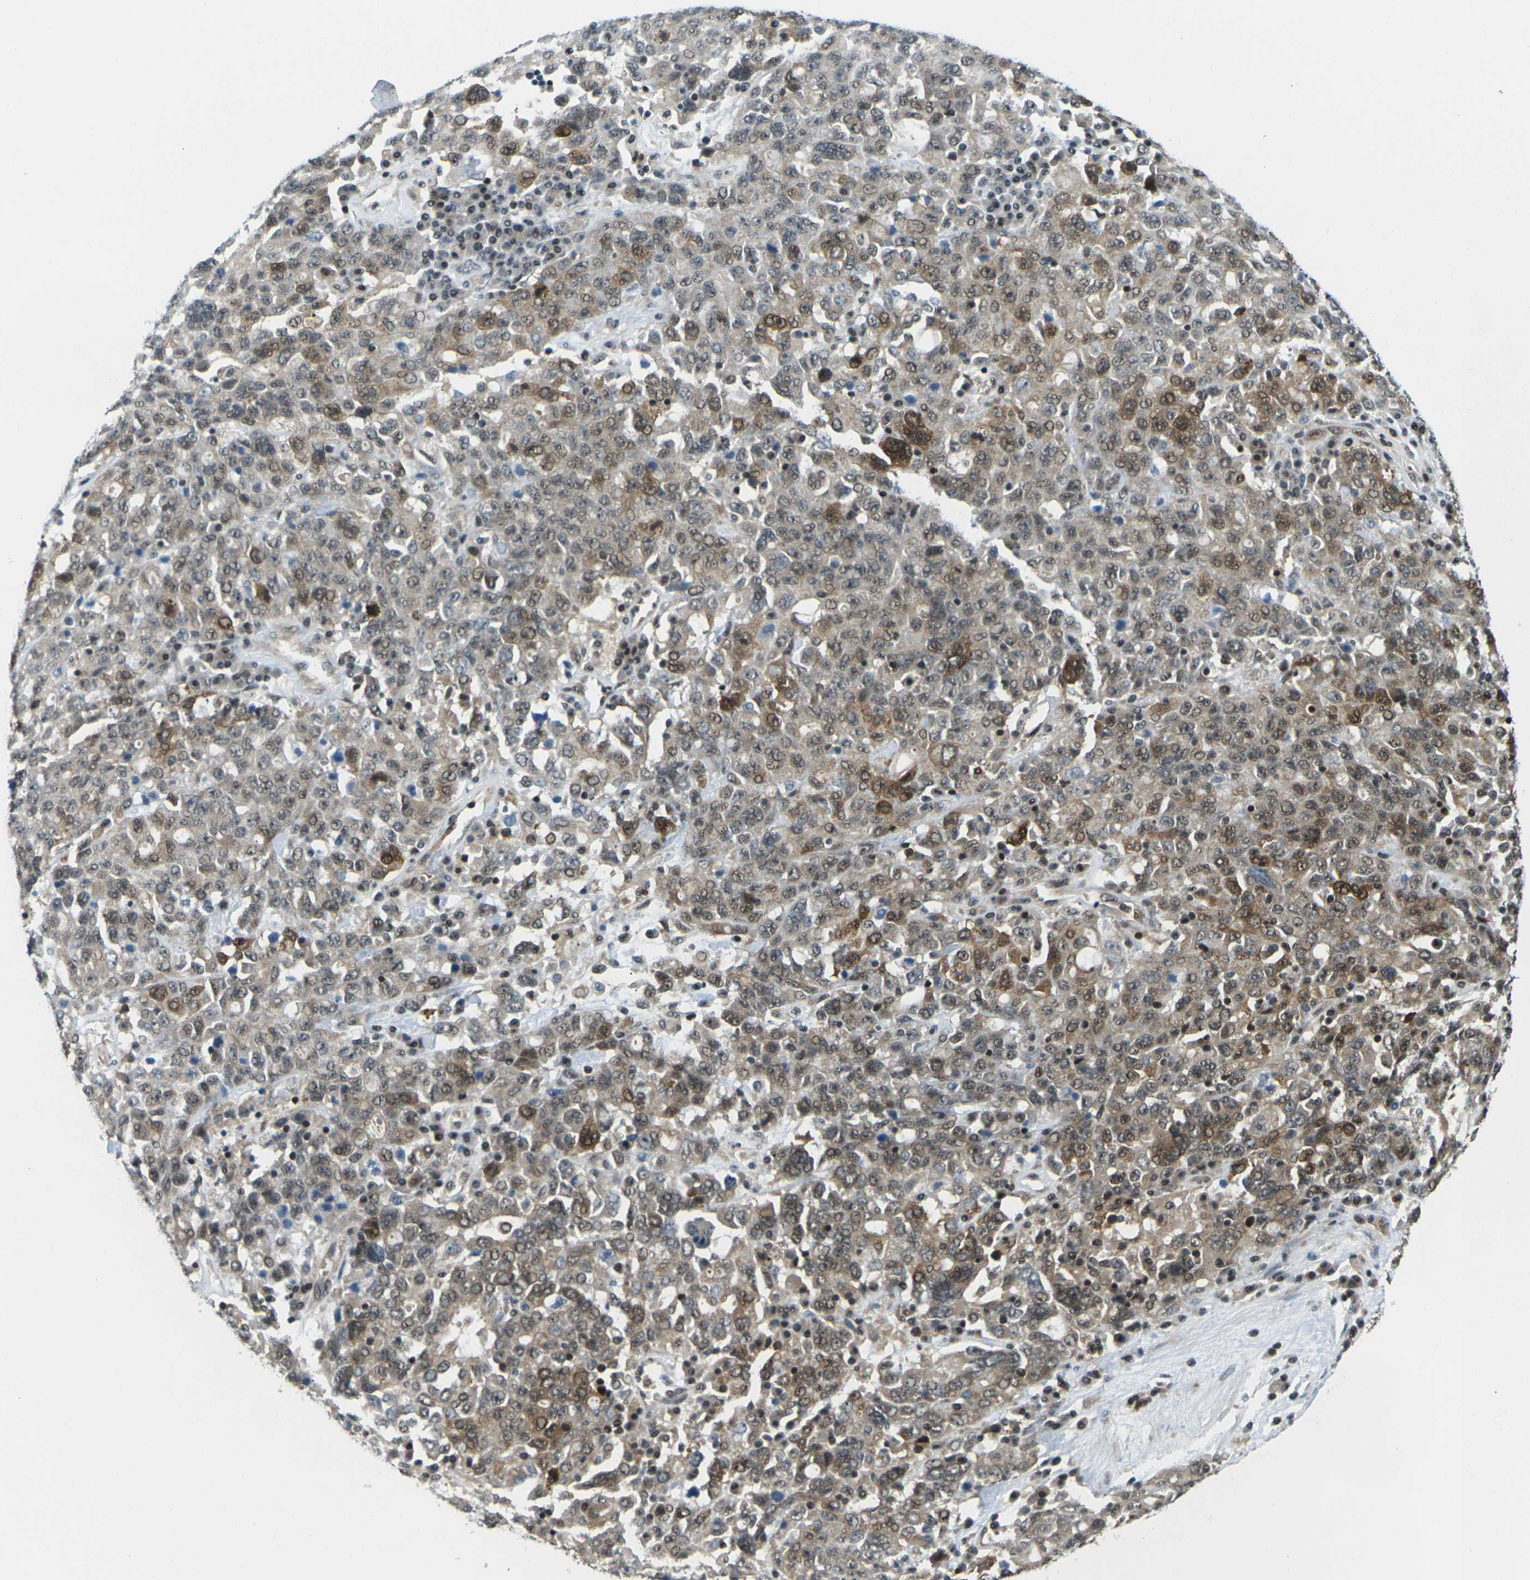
{"staining": {"intensity": "moderate", "quantity": ">75%", "location": "cytoplasmic/membranous,nuclear"}, "tissue": "ovarian cancer", "cell_type": "Tumor cells", "image_type": "cancer", "snomed": [{"axis": "morphology", "description": "Carcinoma, endometroid"}, {"axis": "topography", "description": "Ovary"}], "caption": "Protein positivity by immunohistochemistry (IHC) displays moderate cytoplasmic/membranous and nuclear expression in approximately >75% of tumor cells in ovarian cancer. (IHC, brightfield microscopy, high magnification).", "gene": "UBE2S", "patient": {"sex": "female", "age": 62}}